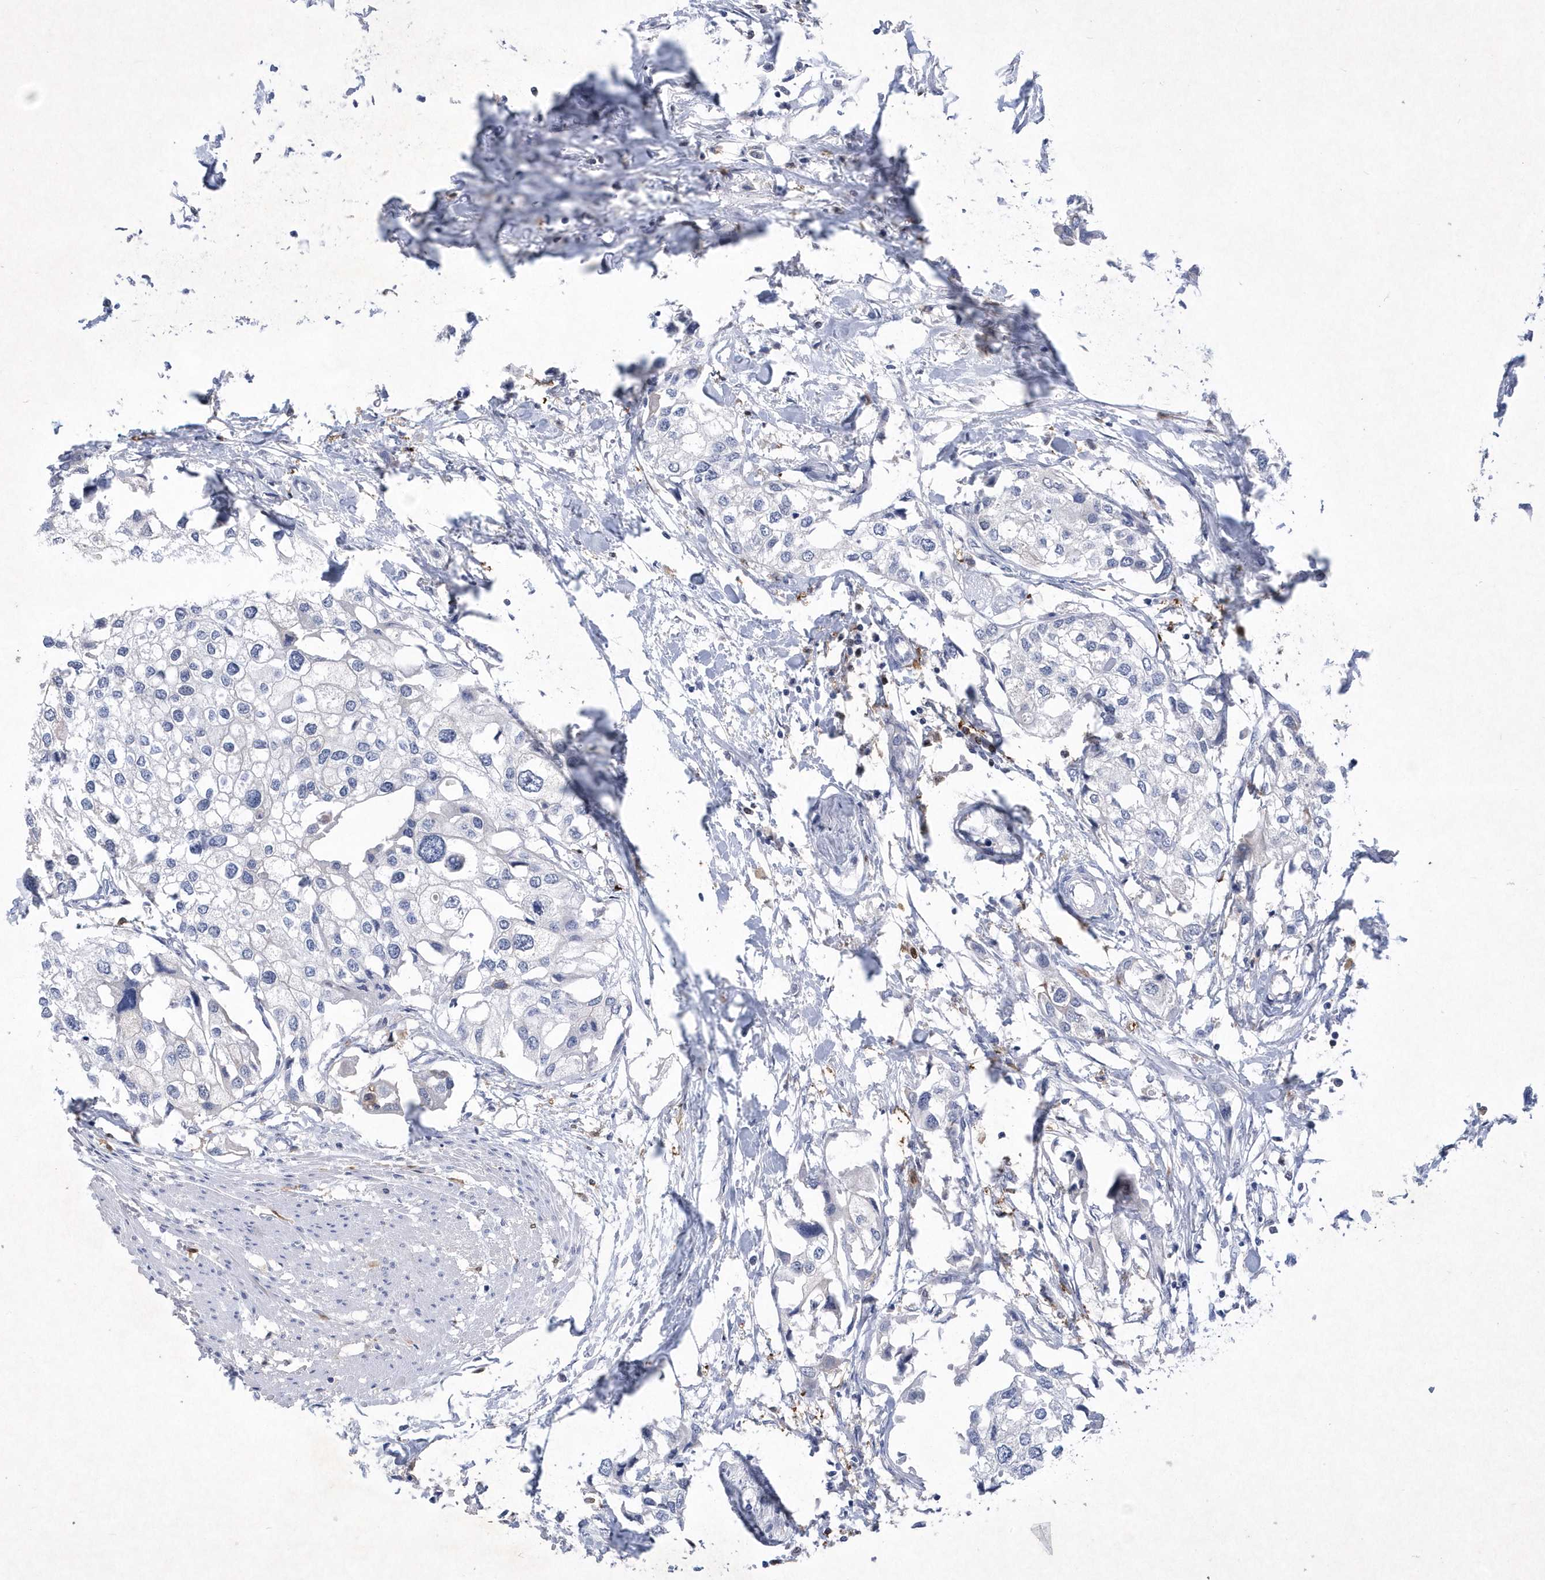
{"staining": {"intensity": "negative", "quantity": "none", "location": "none"}, "tissue": "urothelial cancer", "cell_type": "Tumor cells", "image_type": "cancer", "snomed": [{"axis": "morphology", "description": "Urothelial carcinoma, High grade"}, {"axis": "topography", "description": "Urinary bladder"}], "caption": "Tumor cells show no significant protein expression in urothelial carcinoma (high-grade).", "gene": "BHLHA15", "patient": {"sex": "male", "age": 64}}